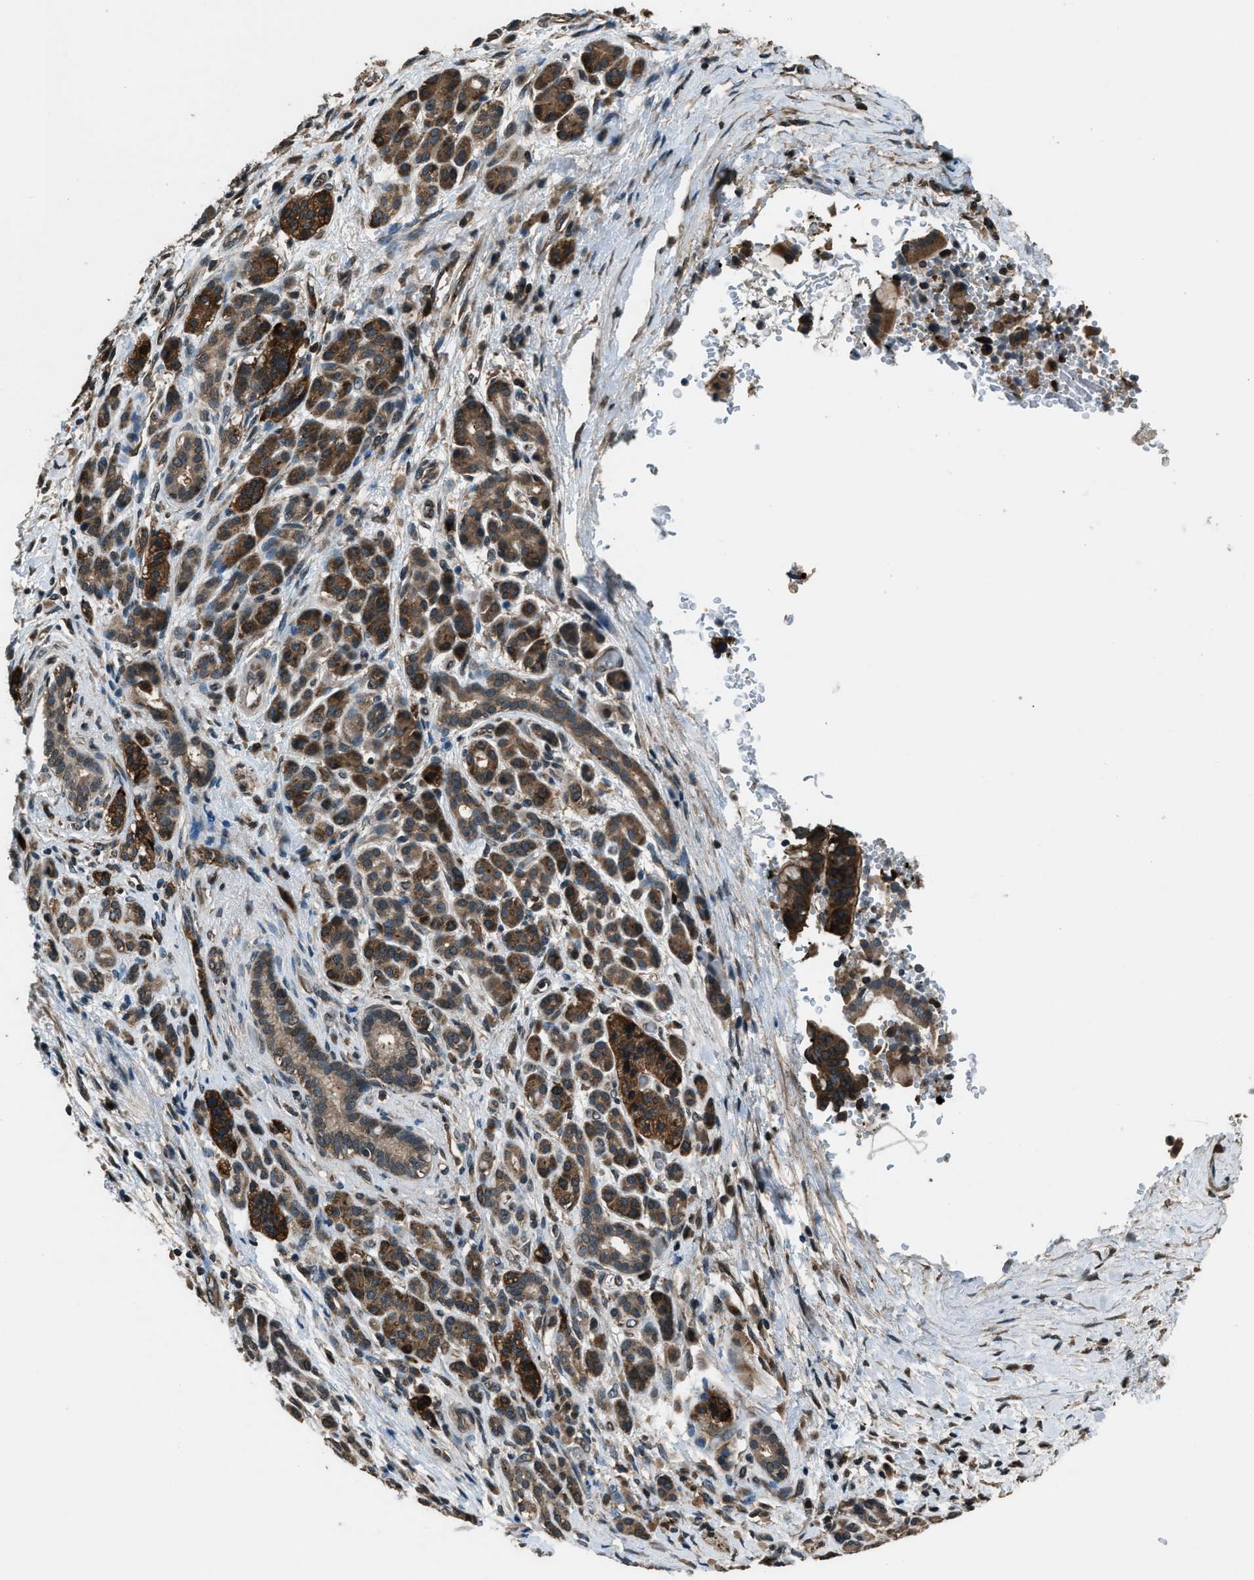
{"staining": {"intensity": "strong", "quantity": ">75%", "location": "cytoplasmic/membranous"}, "tissue": "pancreatic cancer", "cell_type": "Tumor cells", "image_type": "cancer", "snomed": [{"axis": "morphology", "description": "Adenocarcinoma, NOS"}, {"axis": "topography", "description": "Pancreas"}], "caption": "Human pancreatic cancer (adenocarcinoma) stained for a protein (brown) reveals strong cytoplasmic/membranous positive positivity in about >75% of tumor cells.", "gene": "TRIM4", "patient": {"sex": "female", "age": 70}}